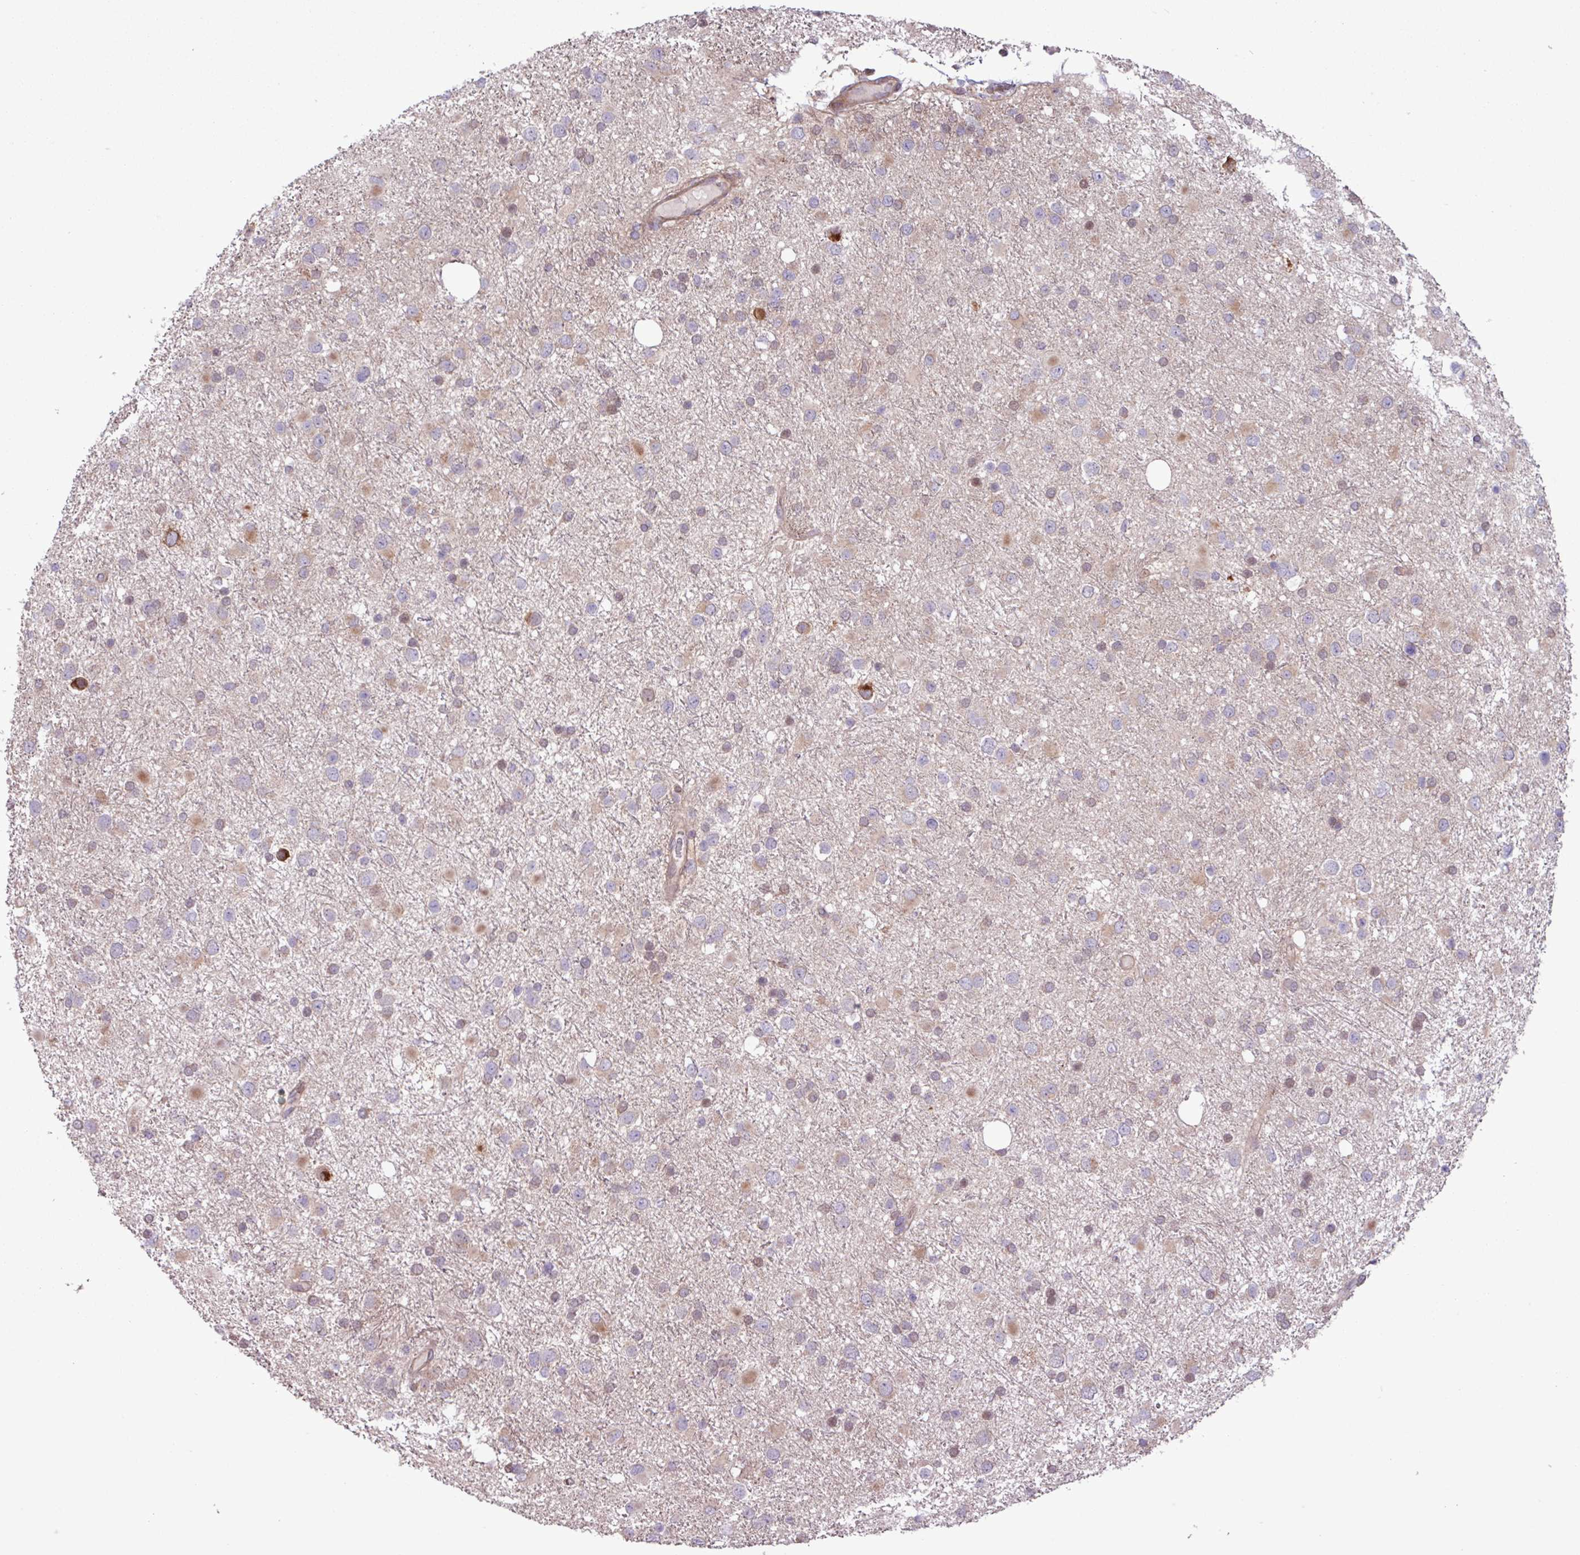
{"staining": {"intensity": "moderate", "quantity": "<25%", "location": "cytoplasmic/membranous"}, "tissue": "glioma", "cell_type": "Tumor cells", "image_type": "cancer", "snomed": [{"axis": "morphology", "description": "Glioma, malignant, Low grade"}, {"axis": "topography", "description": "Brain"}], "caption": "Glioma stained with a brown dye exhibits moderate cytoplasmic/membranous positive expression in approximately <25% of tumor cells.", "gene": "PDPR", "patient": {"sex": "female", "age": 32}}